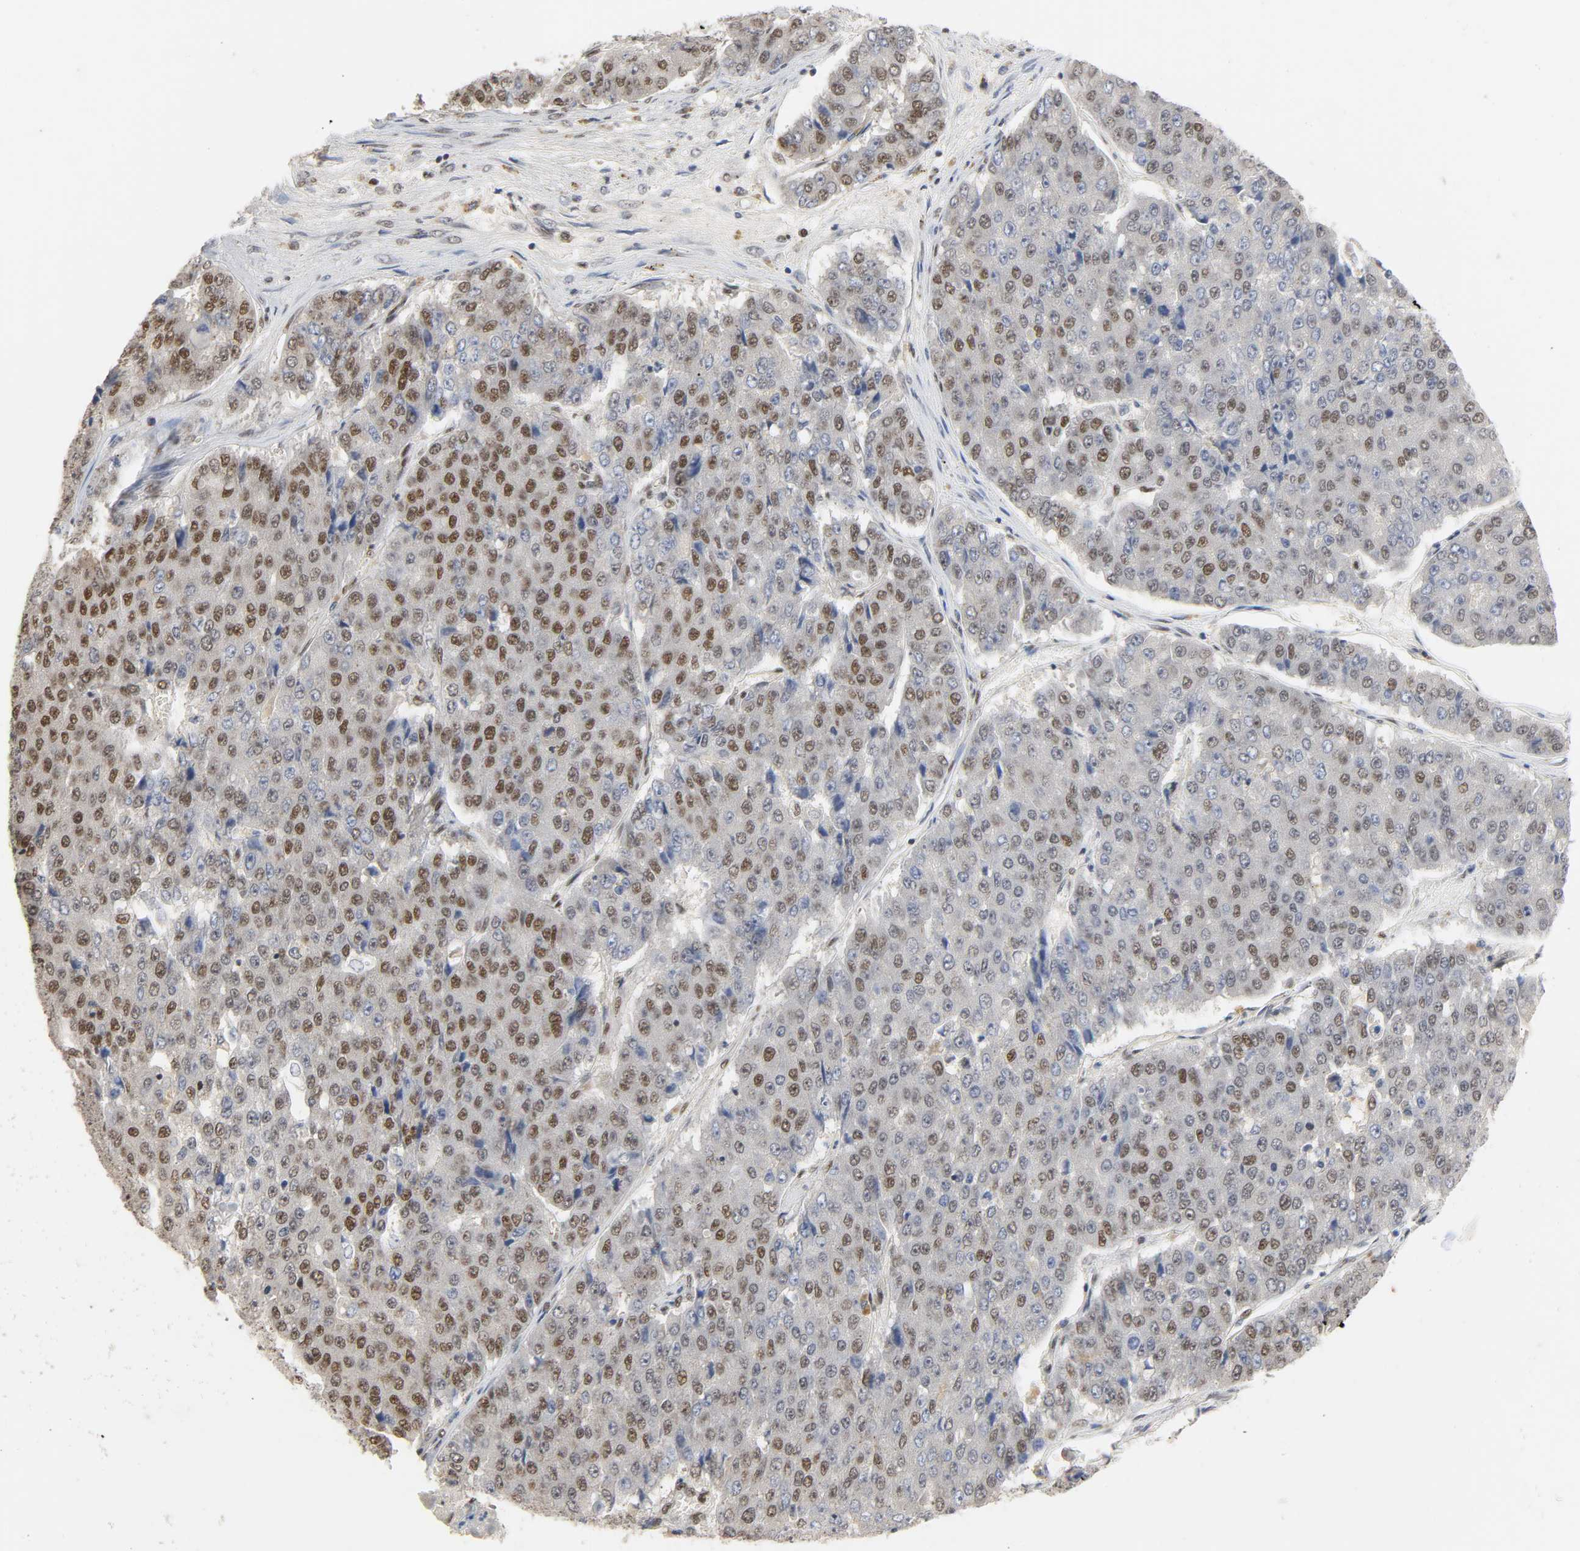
{"staining": {"intensity": "moderate", "quantity": "25%-75%", "location": "nuclear"}, "tissue": "pancreatic cancer", "cell_type": "Tumor cells", "image_type": "cancer", "snomed": [{"axis": "morphology", "description": "Adenocarcinoma, NOS"}, {"axis": "topography", "description": "Pancreas"}], "caption": "IHC micrograph of human adenocarcinoma (pancreatic) stained for a protein (brown), which reveals medium levels of moderate nuclear staining in approximately 25%-75% of tumor cells.", "gene": "NCOA6", "patient": {"sex": "male", "age": 50}}